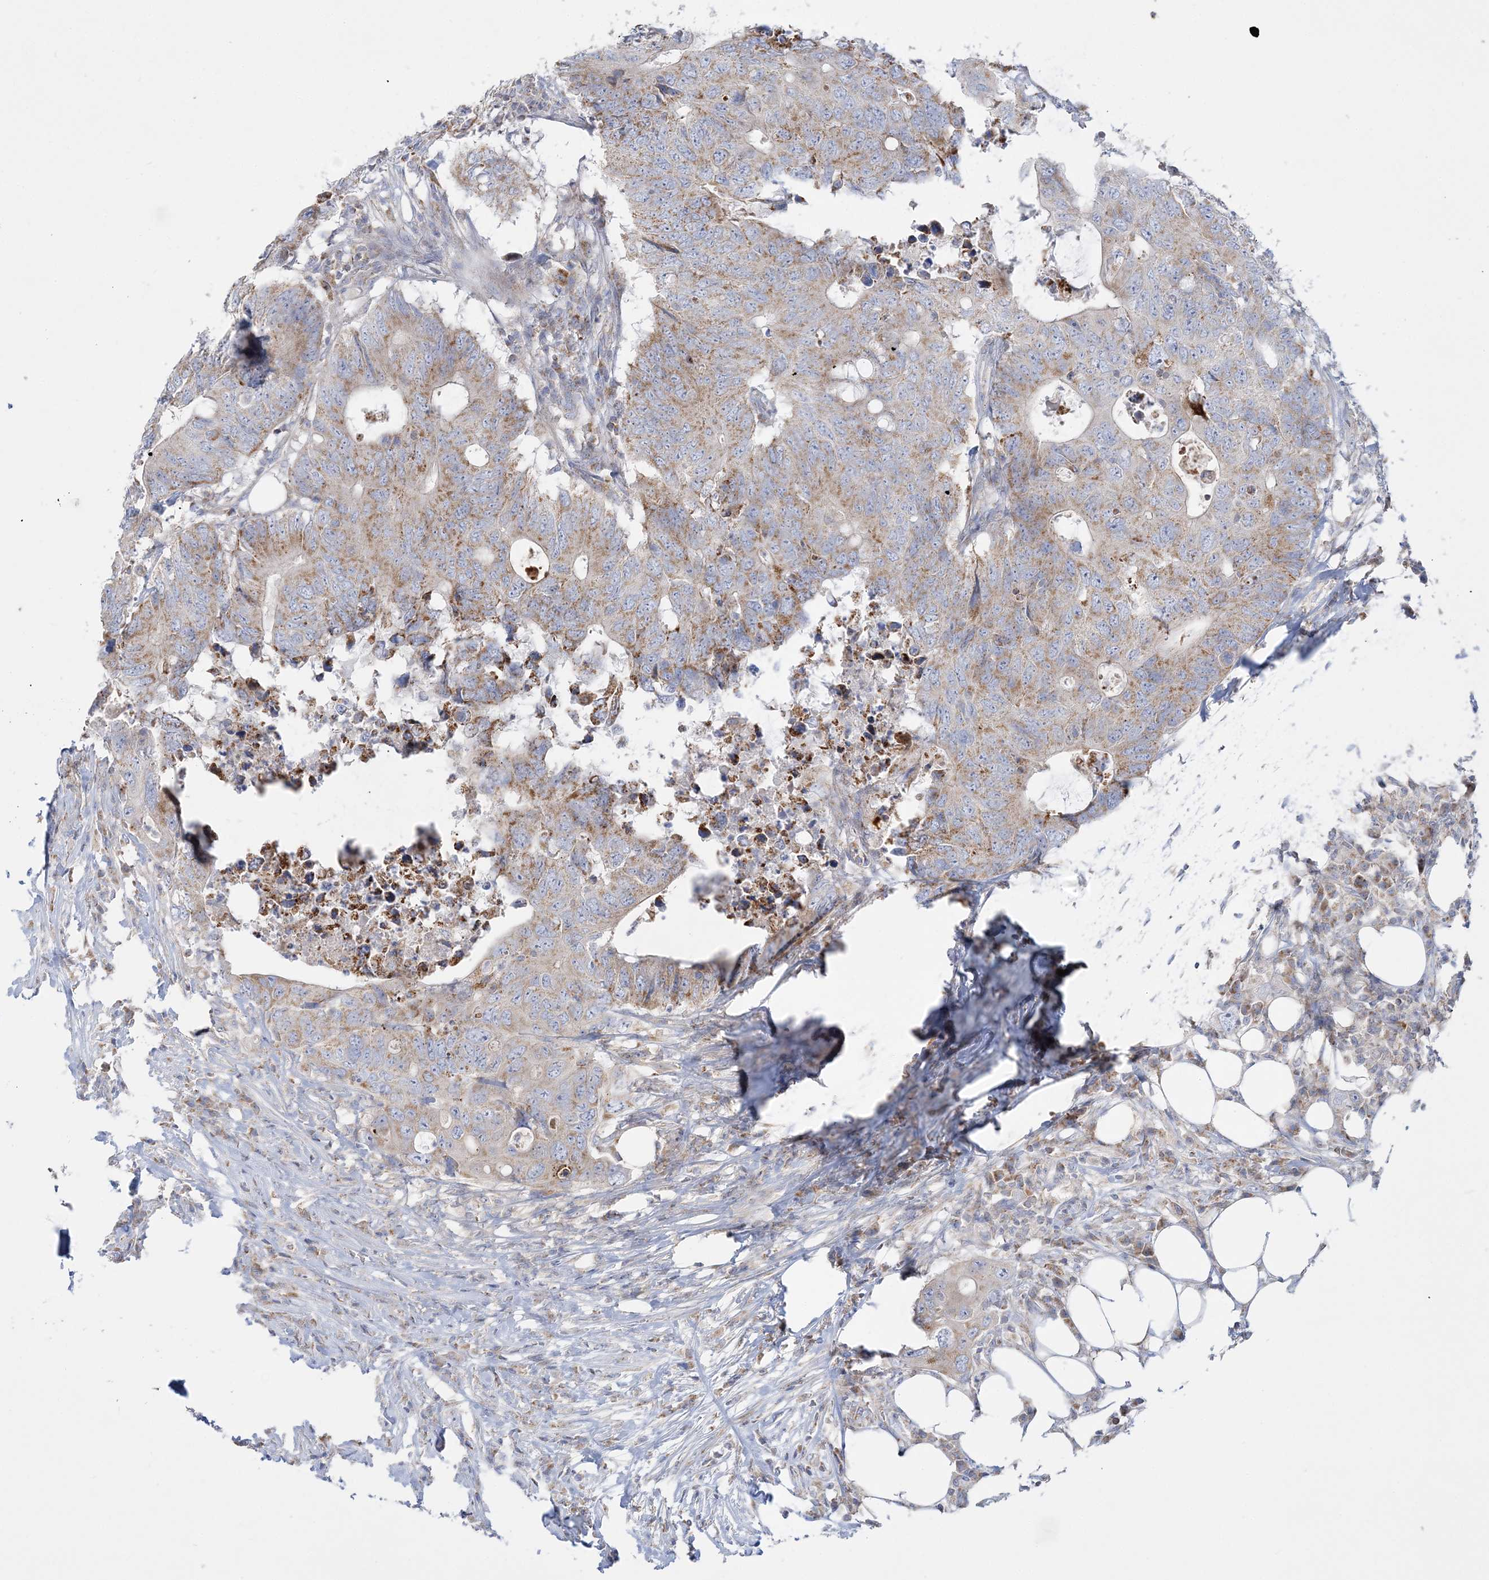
{"staining": {"intensity": "weak", "quantity": ">75%", "location": "cytoplasmic/membranous"}, "tissue": "colorectal cancer", "cell_type": "Tumor cells", "image_type": "cancer", "snomed": [{"axis": "morphology", "description": "Adenocarcinoma, NOS"}, {"axis": "topography", "description": "Colon"}], "caption": "High-power microscopy captured an immunohistochemistry histopathology image of adenocarcinoma (colorectal), revealing weak cytoplasmic/membranous expression in about >75% of tumor cells.", "gene": "TBC1D14", "patient": {"sex": "male", "age": 71}}